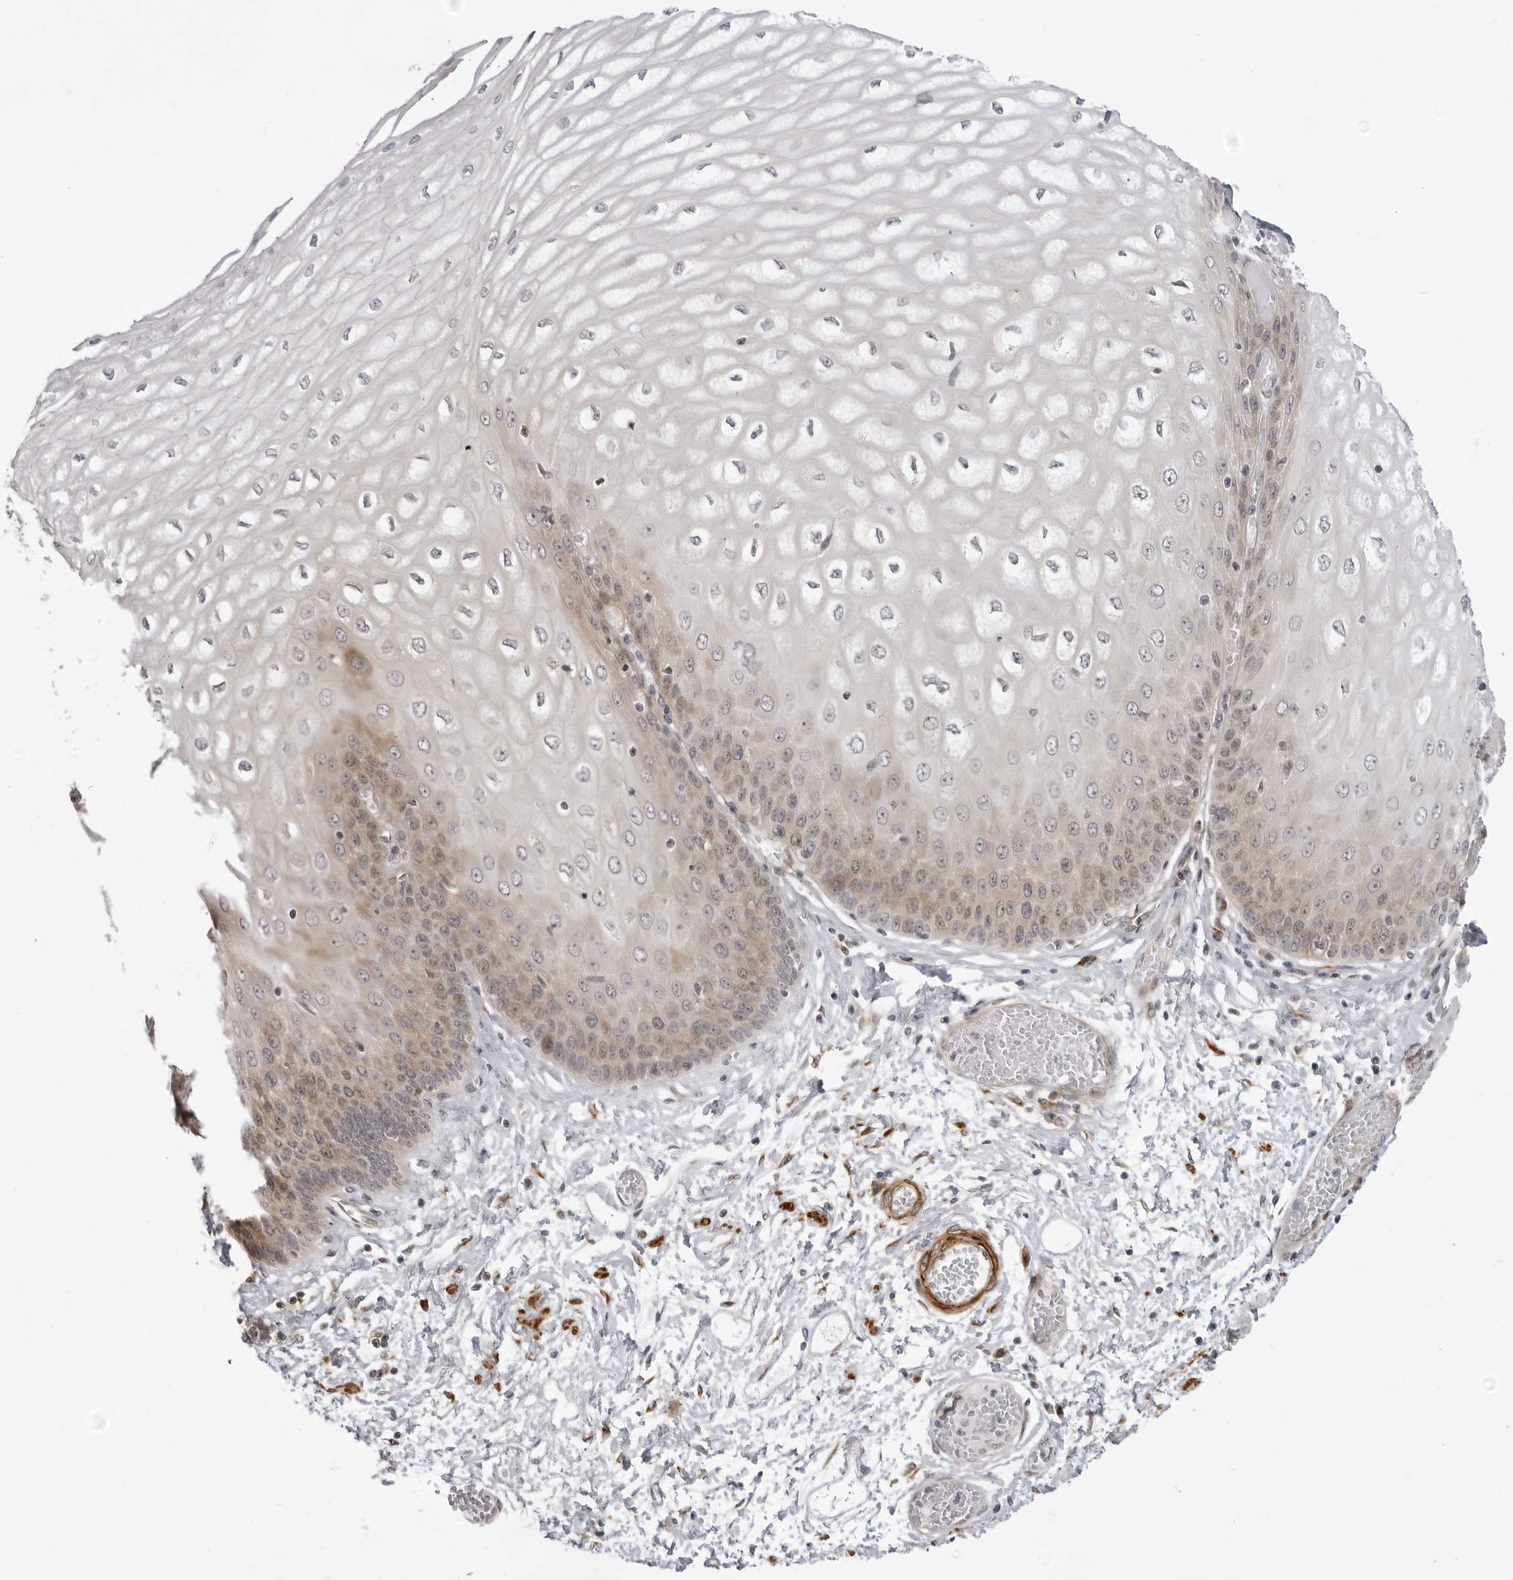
{"staining": {"intensity": "moderate", "quantity": ">75%", "location": "cytoplasmic/membranous"}, "tissue": "esophagus", "cell_type": "Squamous epithelial cells", "image_type": "normal", "snomed": [{"axis": "morphology", "description": "Normal tissue, NOS"}, {"axis": "topography", "description": "Esophagus"}], "caption": "This image demonstrates immunohistochemistry (IHC) staining of normal human esophagus, with medium moderate cytoplasmic/membranous staining in about >75% of squamous epithelial cells.", "gene": "SRGAP2", "patient": {"sex": "male", "age": 60}}